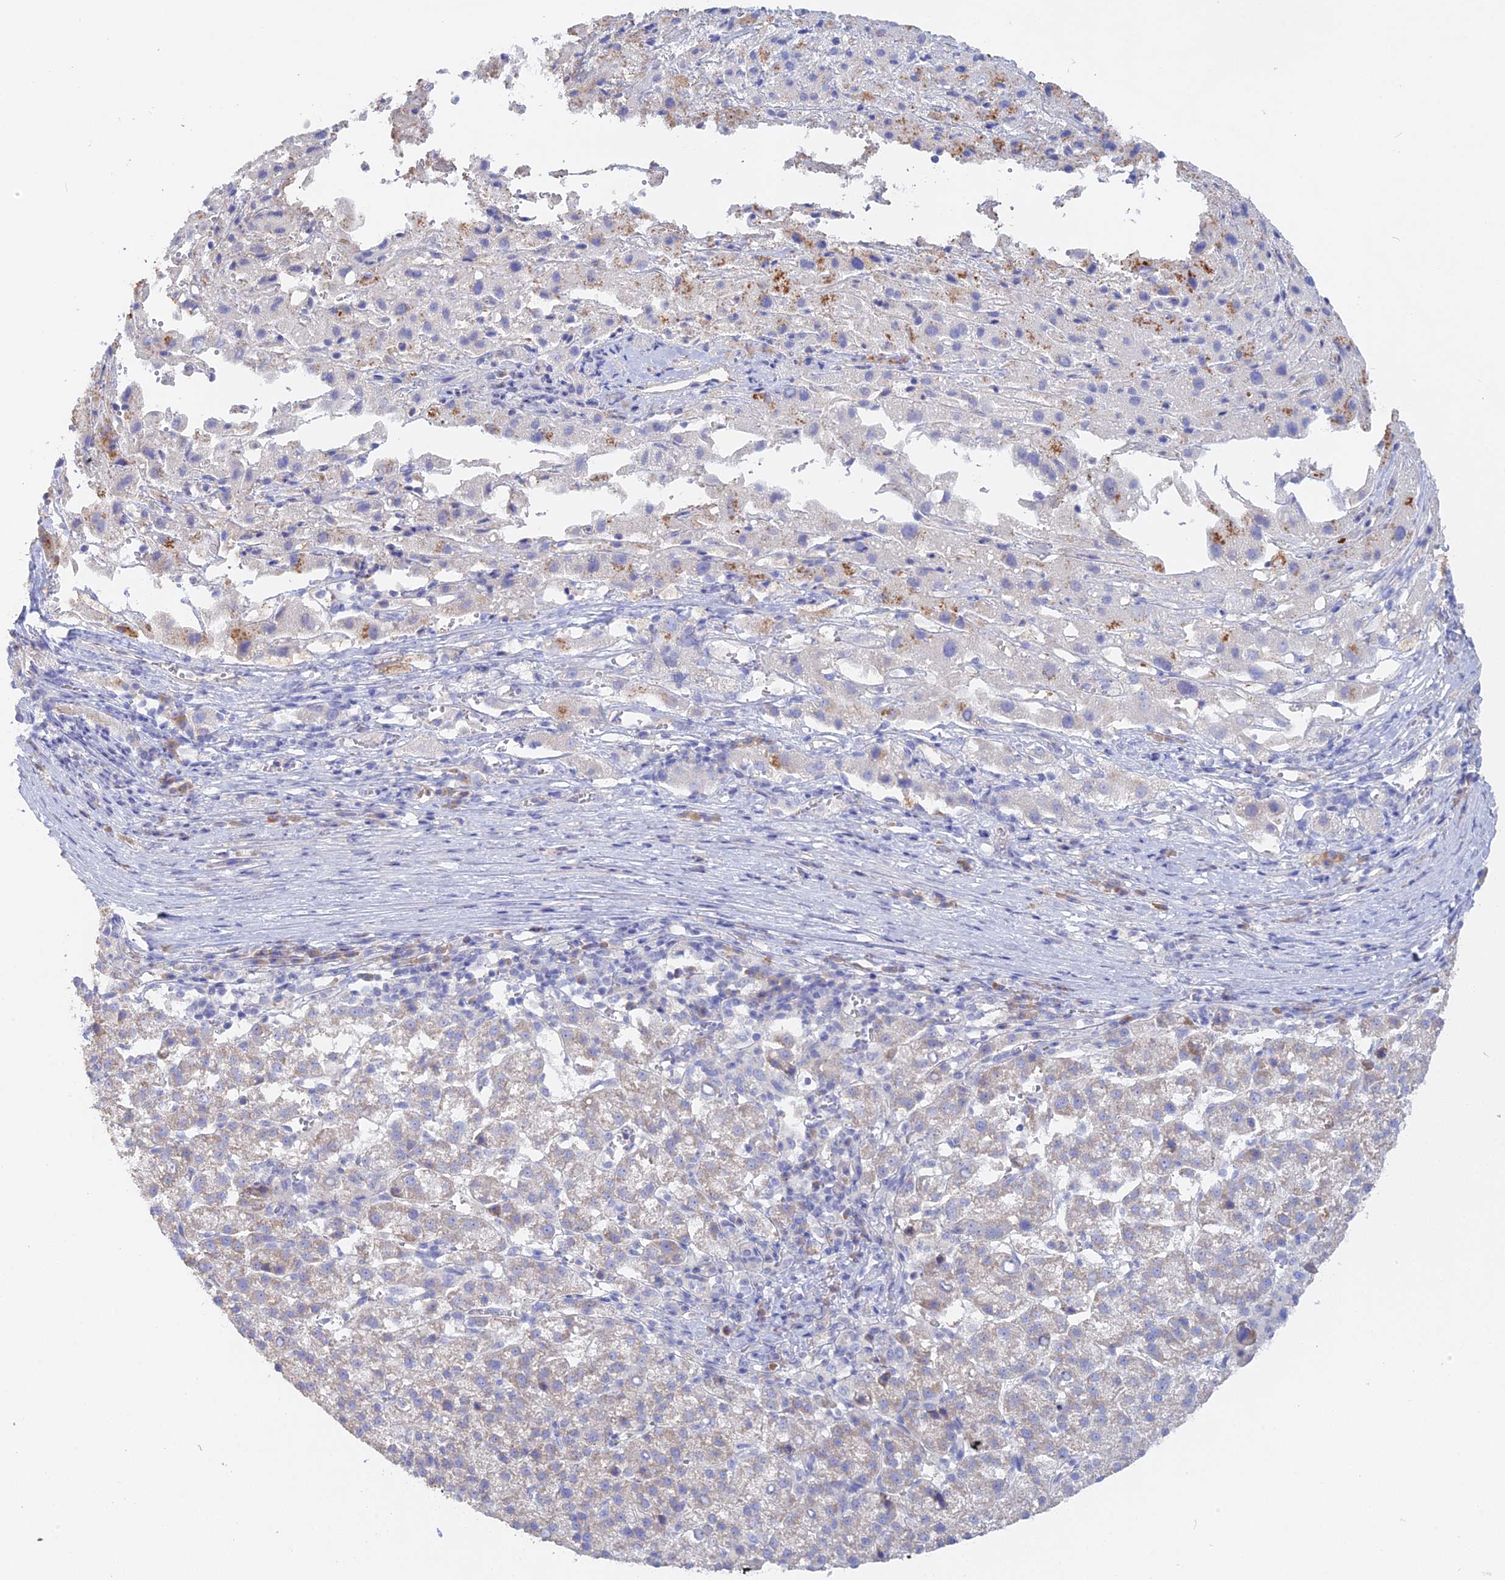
{"staining": {"intensity": "negative", "quantity": "none", "location": "none"}, "tissue": "liver cancer", "cell_type": "Tumor cells", "image_type": "cancer", "snomed": [{"axis": "morphology", "description": "Carcinoma, Hepatocellular, NOS"}, {"axis": "topography", "description": "Liver"}], "caption": "Image shows no protein staining in tumor cells of liver cancer tissue.", "gene": "ADGRA1", "patient": {"sex": "female", "age": 58}}